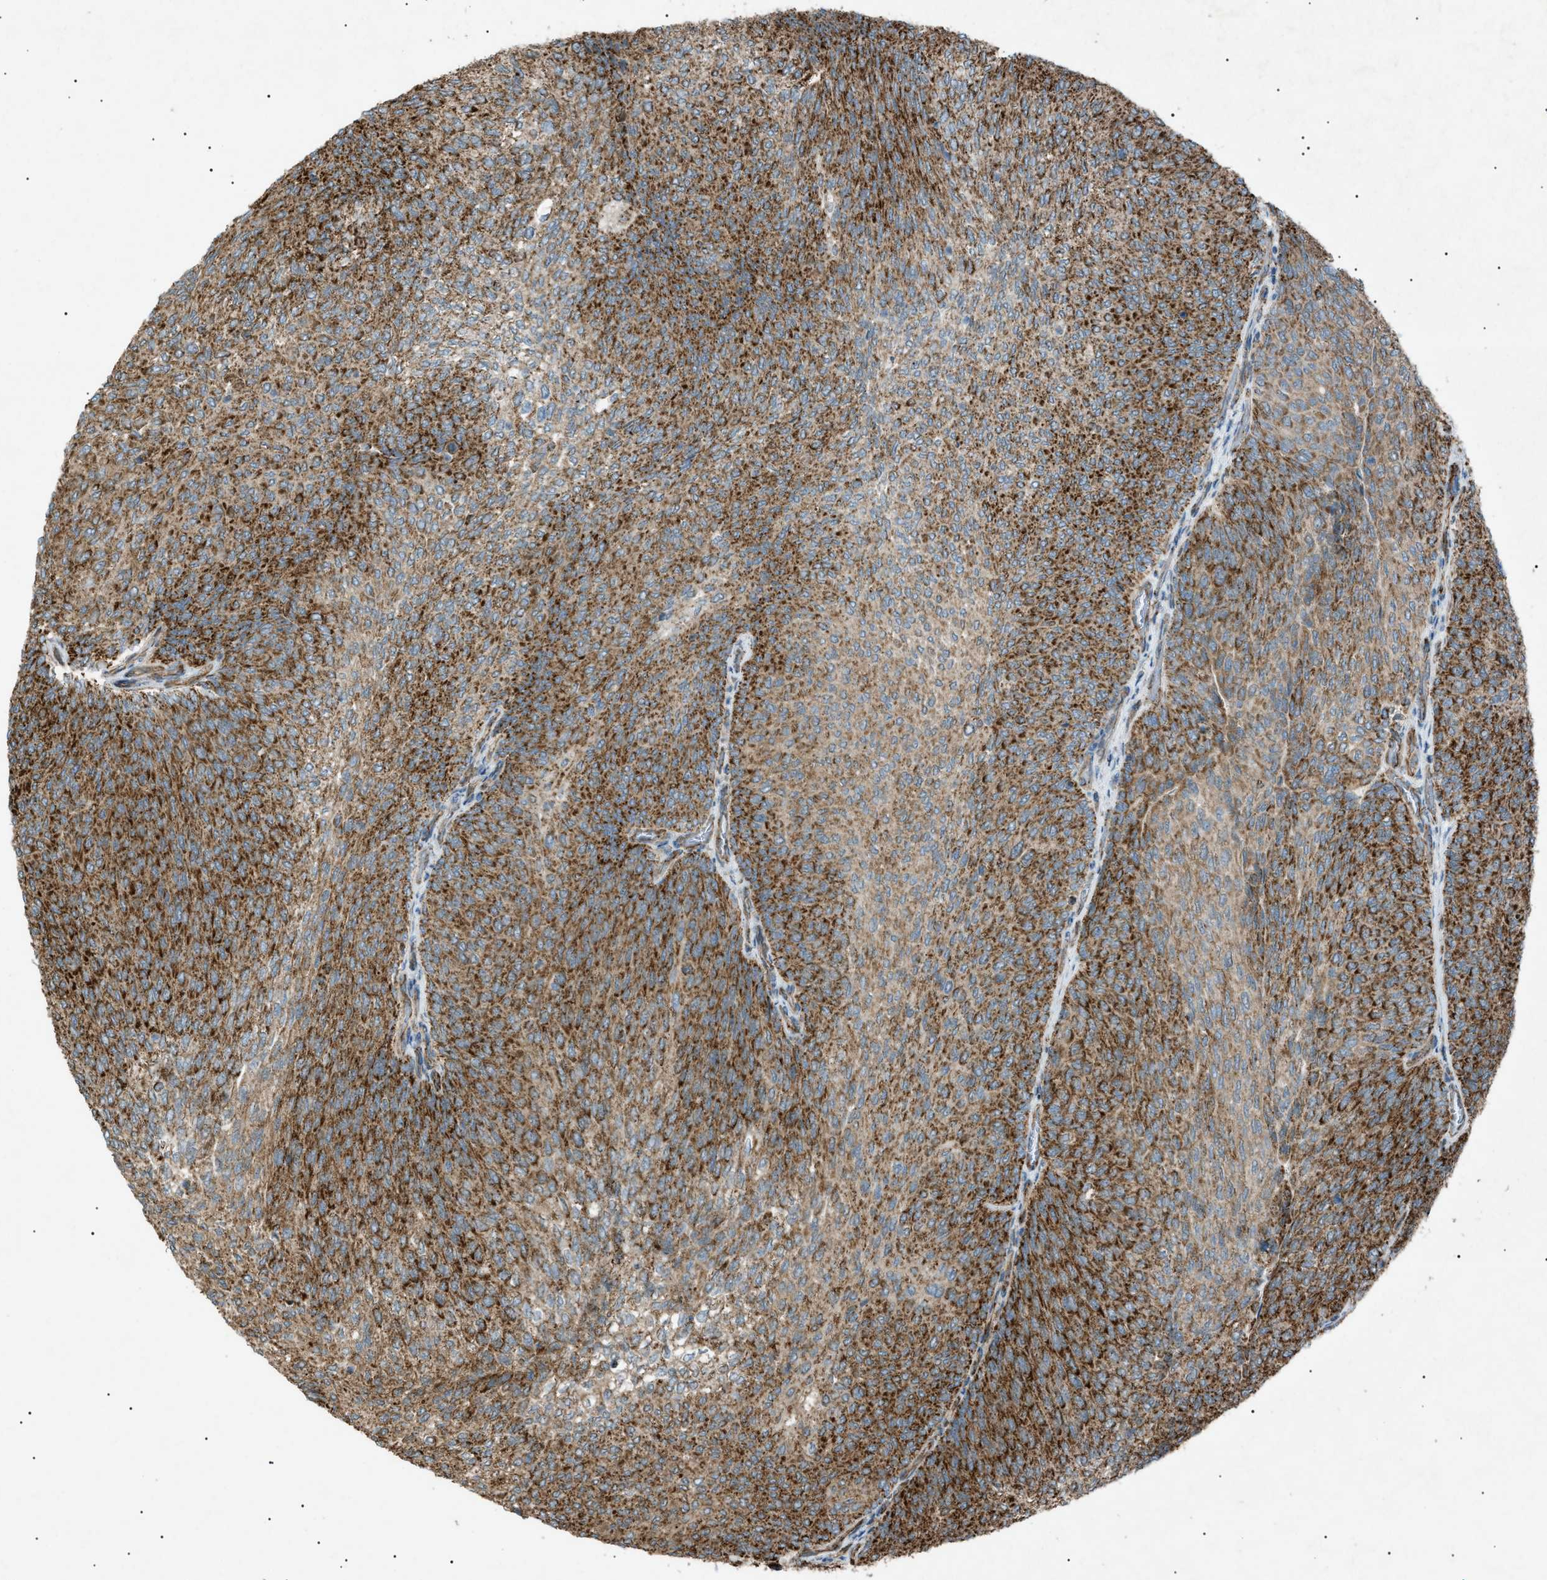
{"staining": {"intensity": "strong", "quantity": ">75%", "location": "cytoplasmic/membranous"}, "tissue": "urothelial cancer", "cell_type": "Tumor cells", "image_type": "cancer", "snomed": [{"axis": "morphology", "description": "Urothelial carcinoma, Low grade"}, {"axis": "topography", "description": "Urinary bladder"}], "caption": "A high amount of strong cytoplasmic/membranous staining is seen in about >75% of tumor cells in urothelial cancer tissue.", "gene": "C1GALT1C1", "patient": {"sex": "female", "age": 79}}